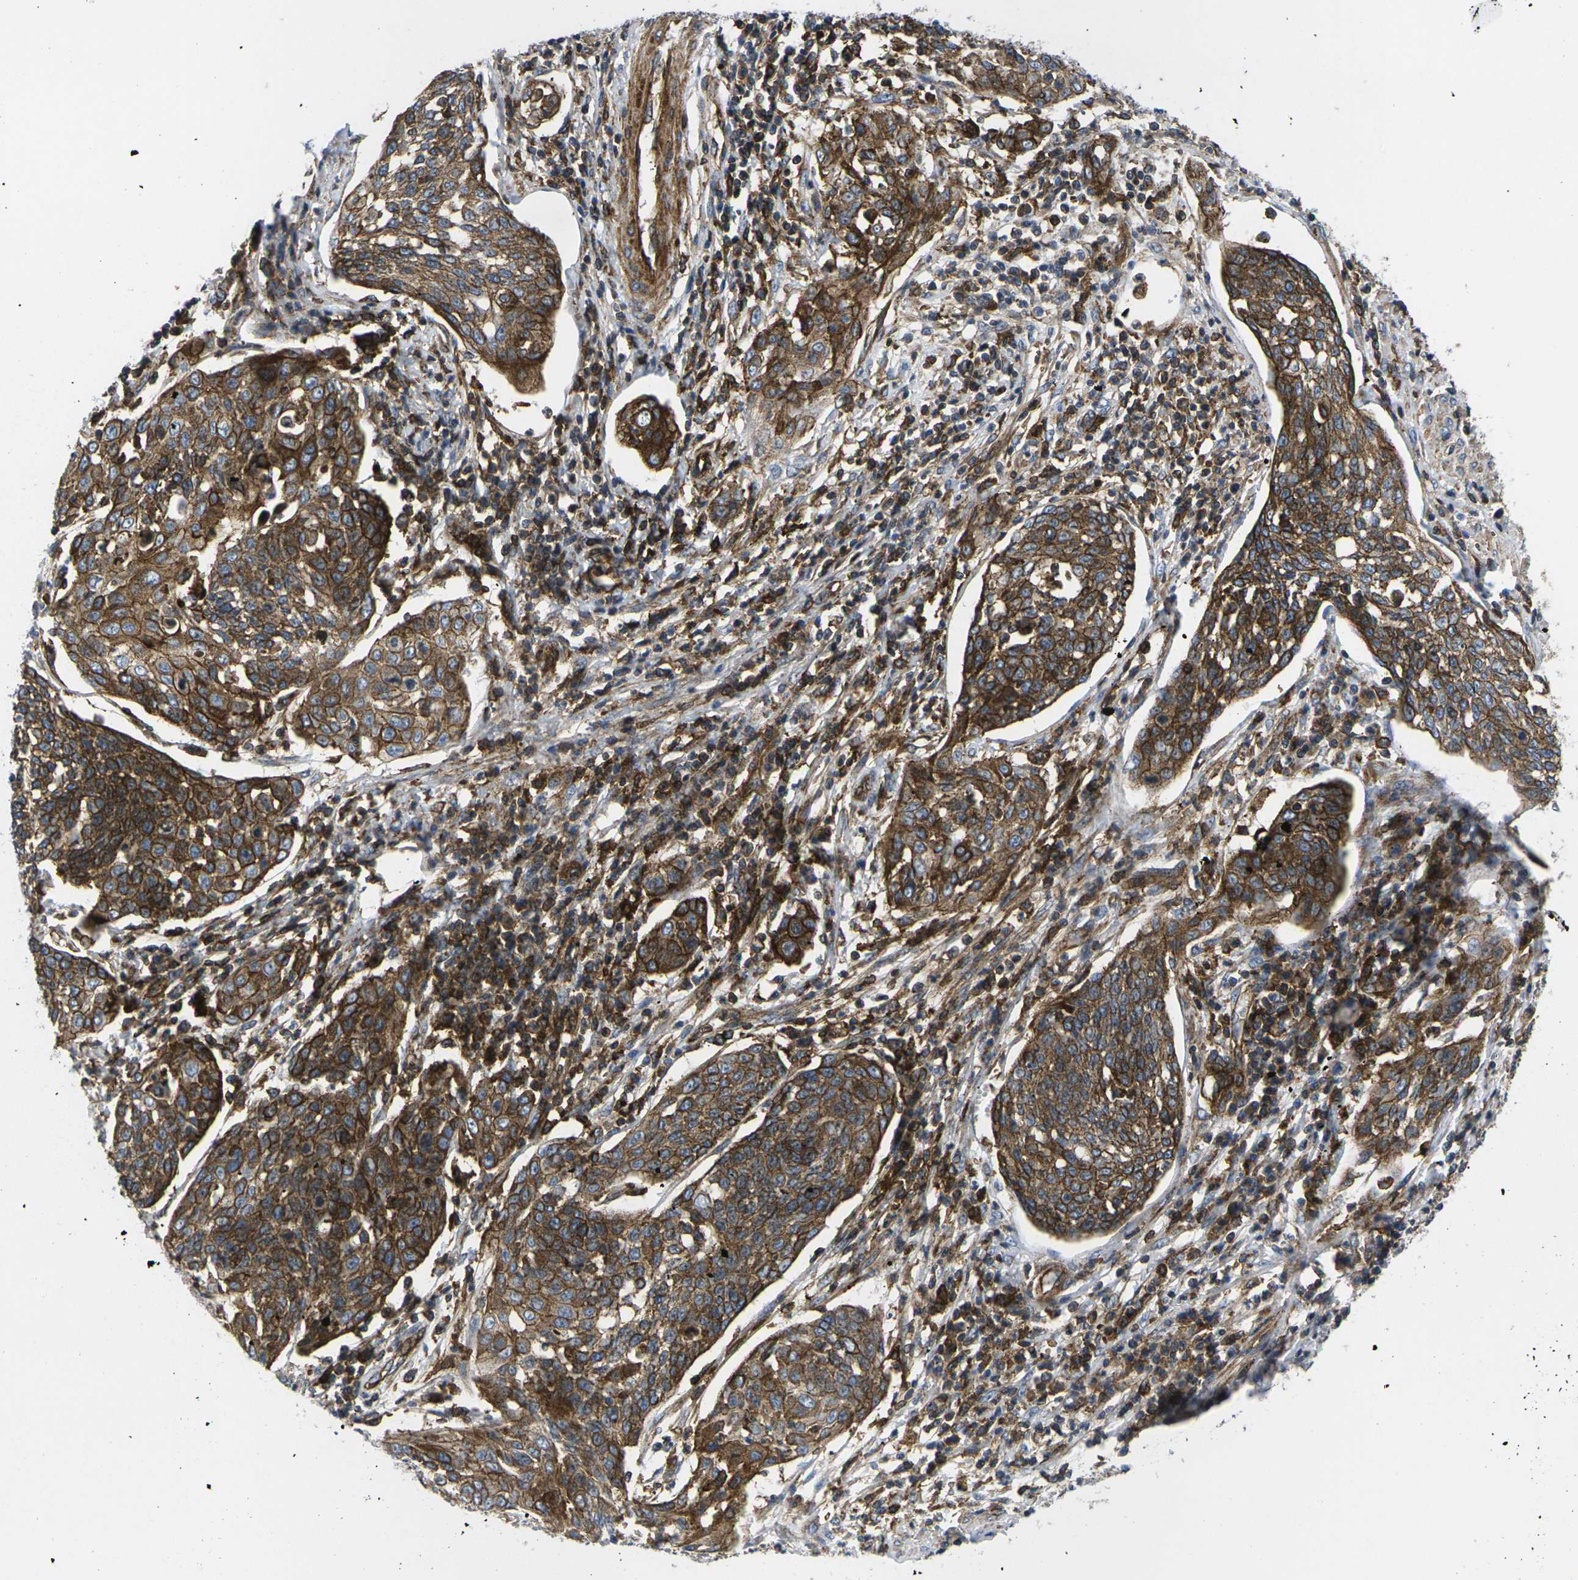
{"staining": {"intensity": "strong", "quantity": ">75%", "location": "cytoplasmic/membranous"}, "tissue": "cervical cancer", "cell_type": "Tumor cells", "image_type": "cancer", "snomed": [{"axis": "morphology", "description": "Squamous cell carcinoma, NOS"}, {"axis": "topography", "description": "Cervix"}], "caption": "Cervical squamous cell carcinoma stained with a protein marker exhibits strong staining in tumor cells.", "gene": "IQGAP1", "patient": {"sex": "female", "age": 34}}